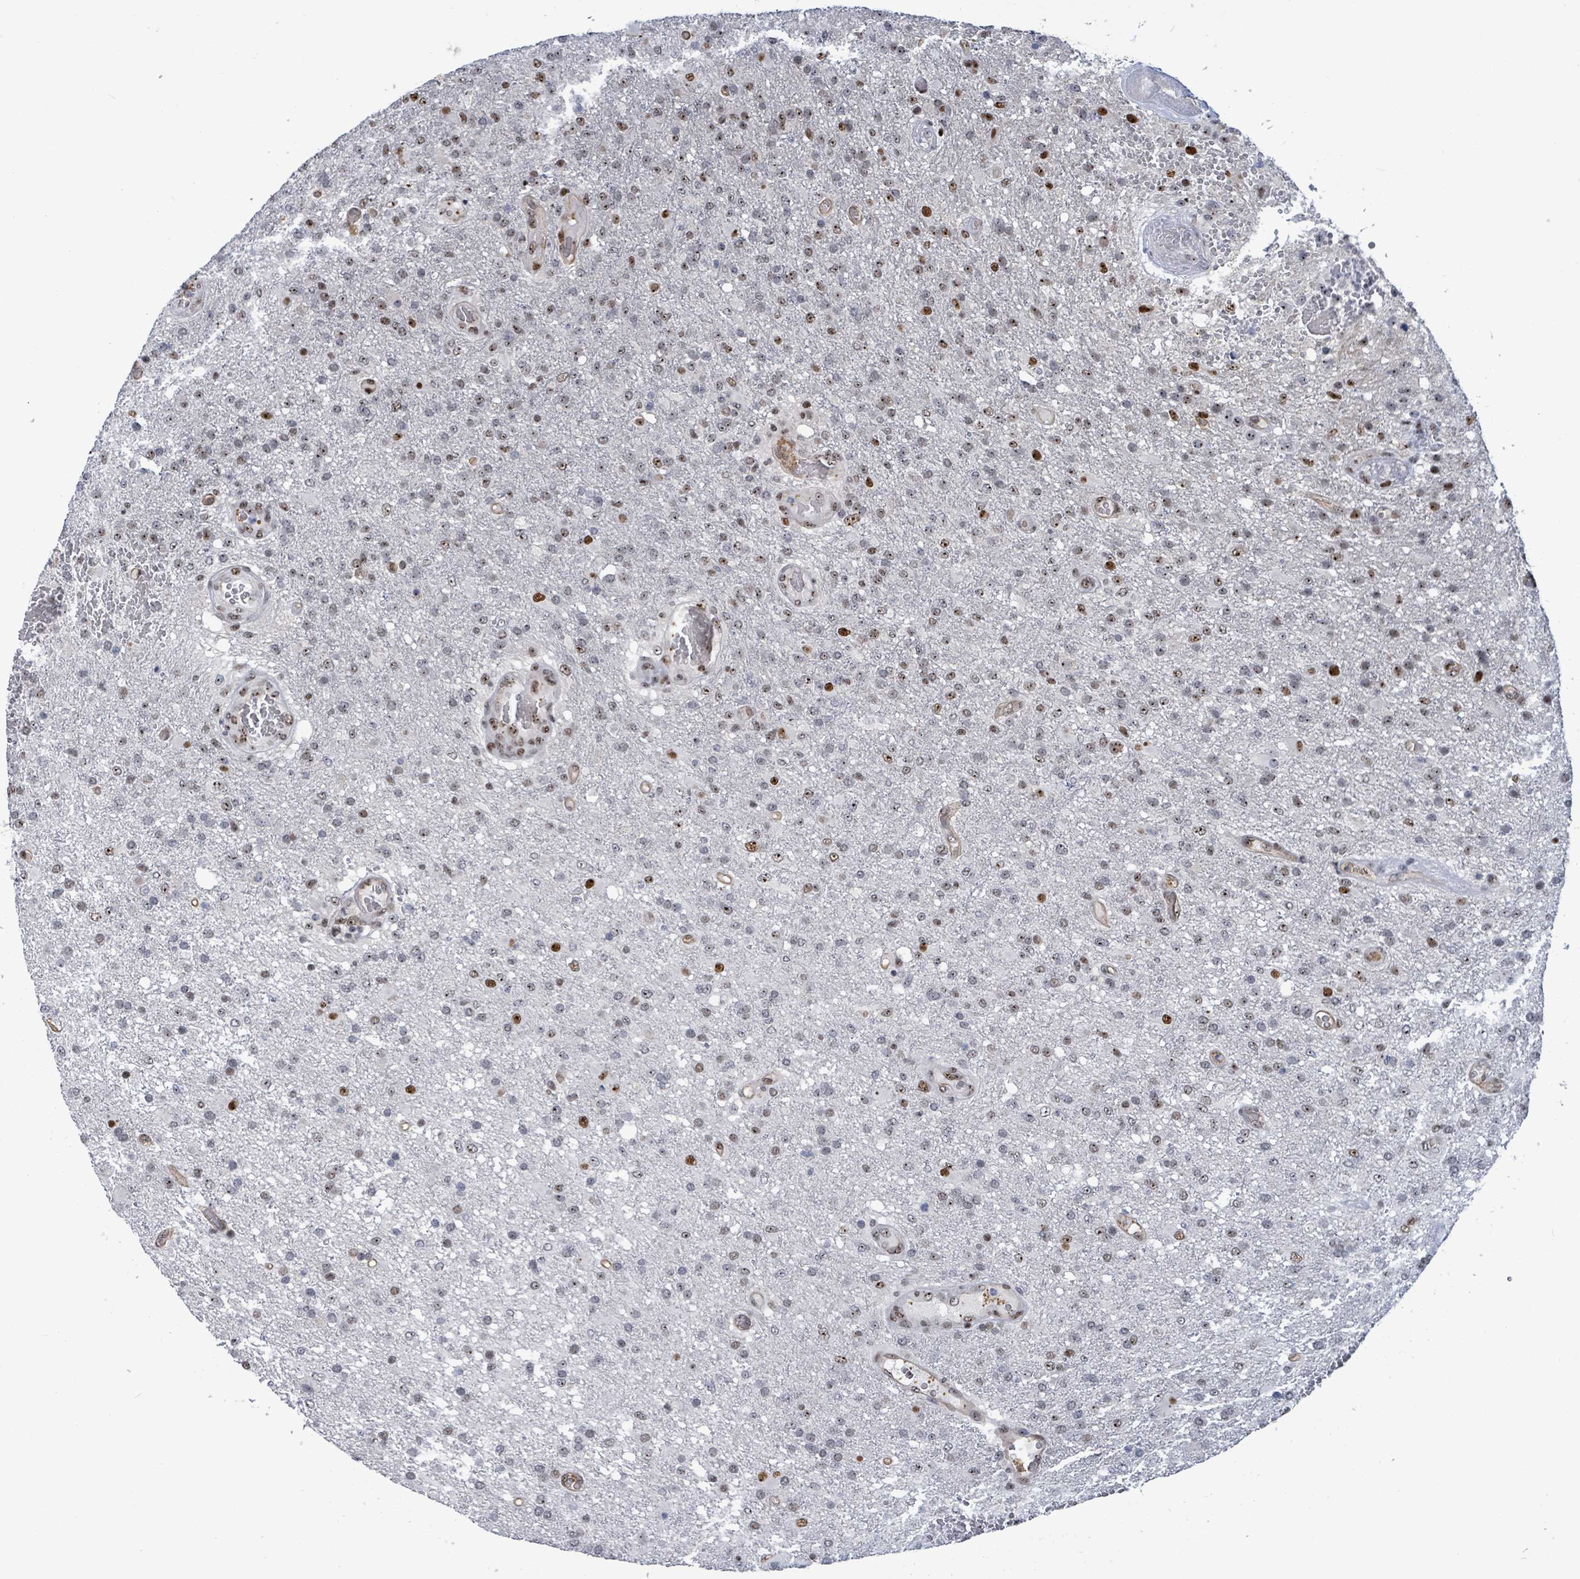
{"staining": {"intensity": "moderate", "quantity": "25%-75%", "location": "nuclear"}, "tissue": "glioma", "cell_type": "Tumor cells", "image_type": "cancer", "snomed": [{"axis": "morphology", "description": "Glioma, malignant, High grade"}, {"axis": "topography", "description": "Brain"}], "caption": "Immunohistochemistry (IHC) (DAB (3,3'-diaminobenzidine)) staining of glioma demonstrates moderate nuclear protein staining in about 25%-75% of tumor cells.", "gene": "RRN3", "patient": {"sex": "female", "age": 74}}